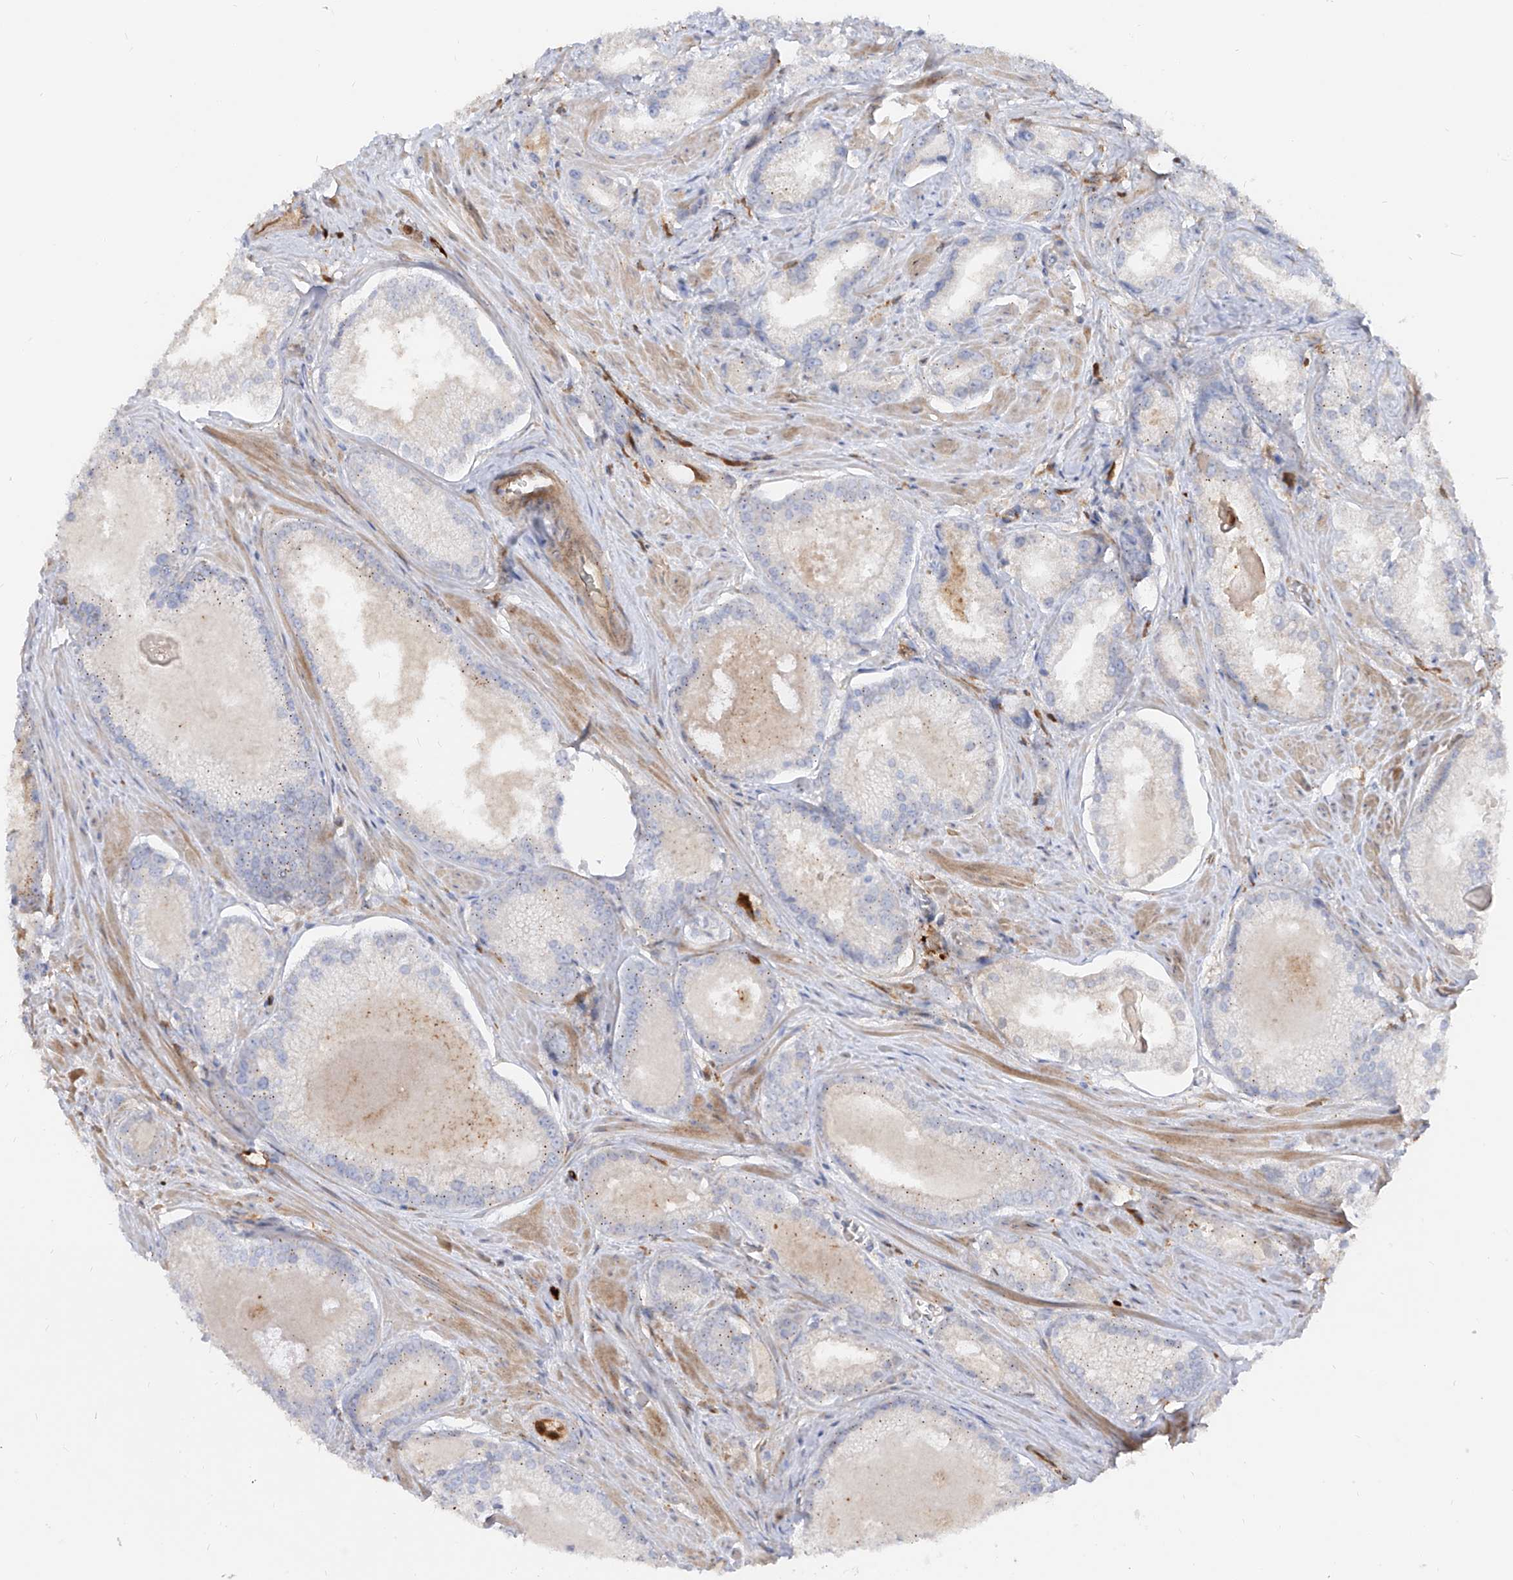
{"staining": {"intensity": "weak", "quantity": "<25%", "location": "cytoplasmic/membranous"}, "tissue": "prostate cancer", "cell_type": "Tumor cells", "image_type": "cancer", "snomed": [{"axis": "morphology", "description": "Adenocarcinoma, Low grade"}, {"axis": "topography", "description": "Prostate"}], "caption": "An IHC image of prostate cancer (low-grade adenocarcinoma) is shown. There is no staining in tumor cells of prostate cancer (low-grade adenocarcinoma). Nuclei are stained in blue.", "gene": "KYNU", "patient": {"sex": "male", "age": 54}}